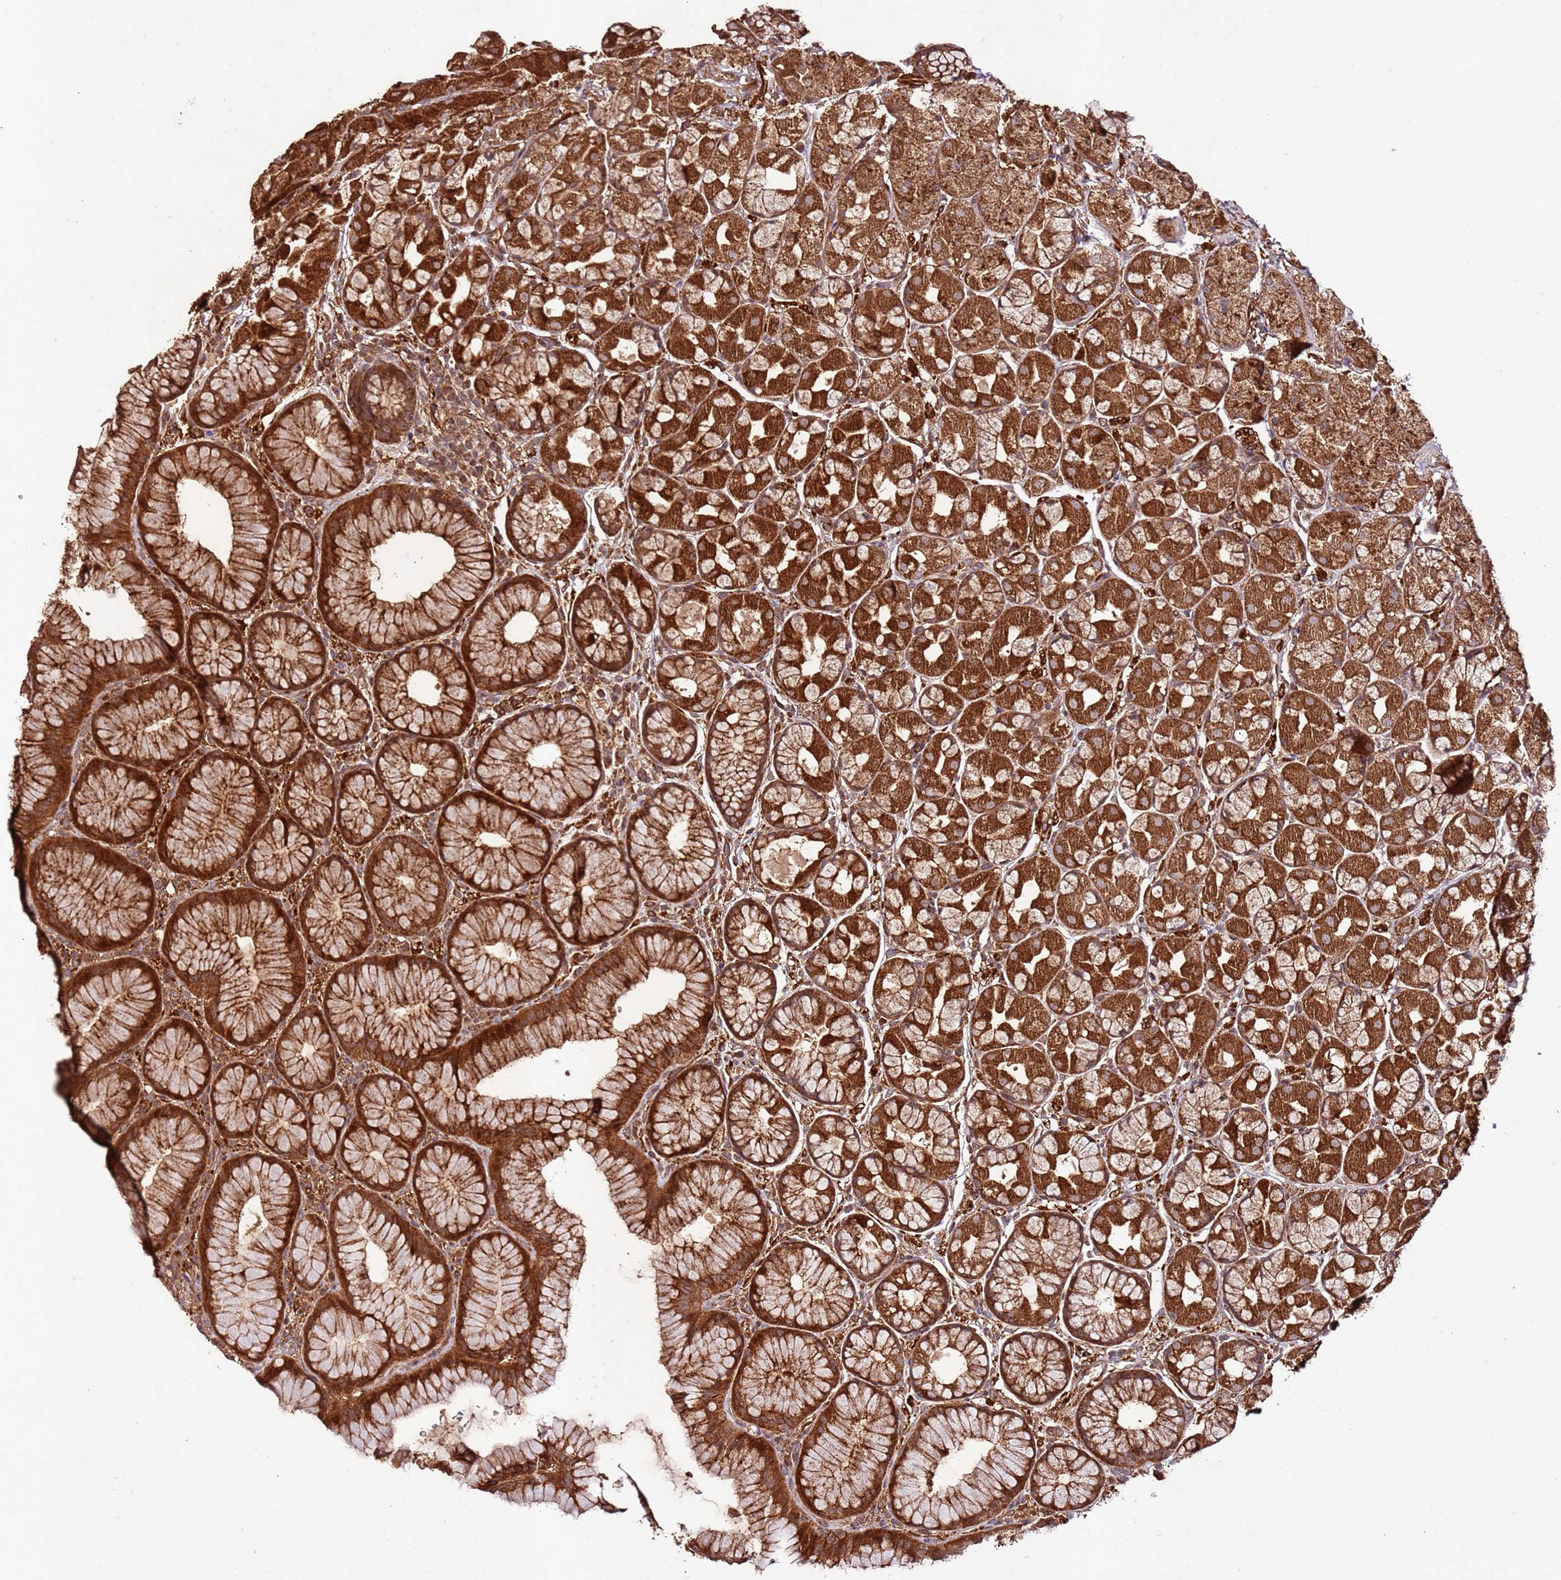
{"staining": {"intensity": "strong", "quantity": ">75%", "location": "cytoplasmic/membranous"}, "tissue": "stomach", "cell_type": "Glandular cells", "image_type": "normal", "snomed": [{"axis": "morphology", "description": "Normal tissue, NOS"}, {"axis": "topography", "description": "Stomach"}], "caption": "Brown immunohistochemical staining in normal human stomach displays strong cytoplasmic/membranous expression in about >75% of glandular cells.", "gene": "FAM186A", "patient": {"sex": "male", "age": 57}}